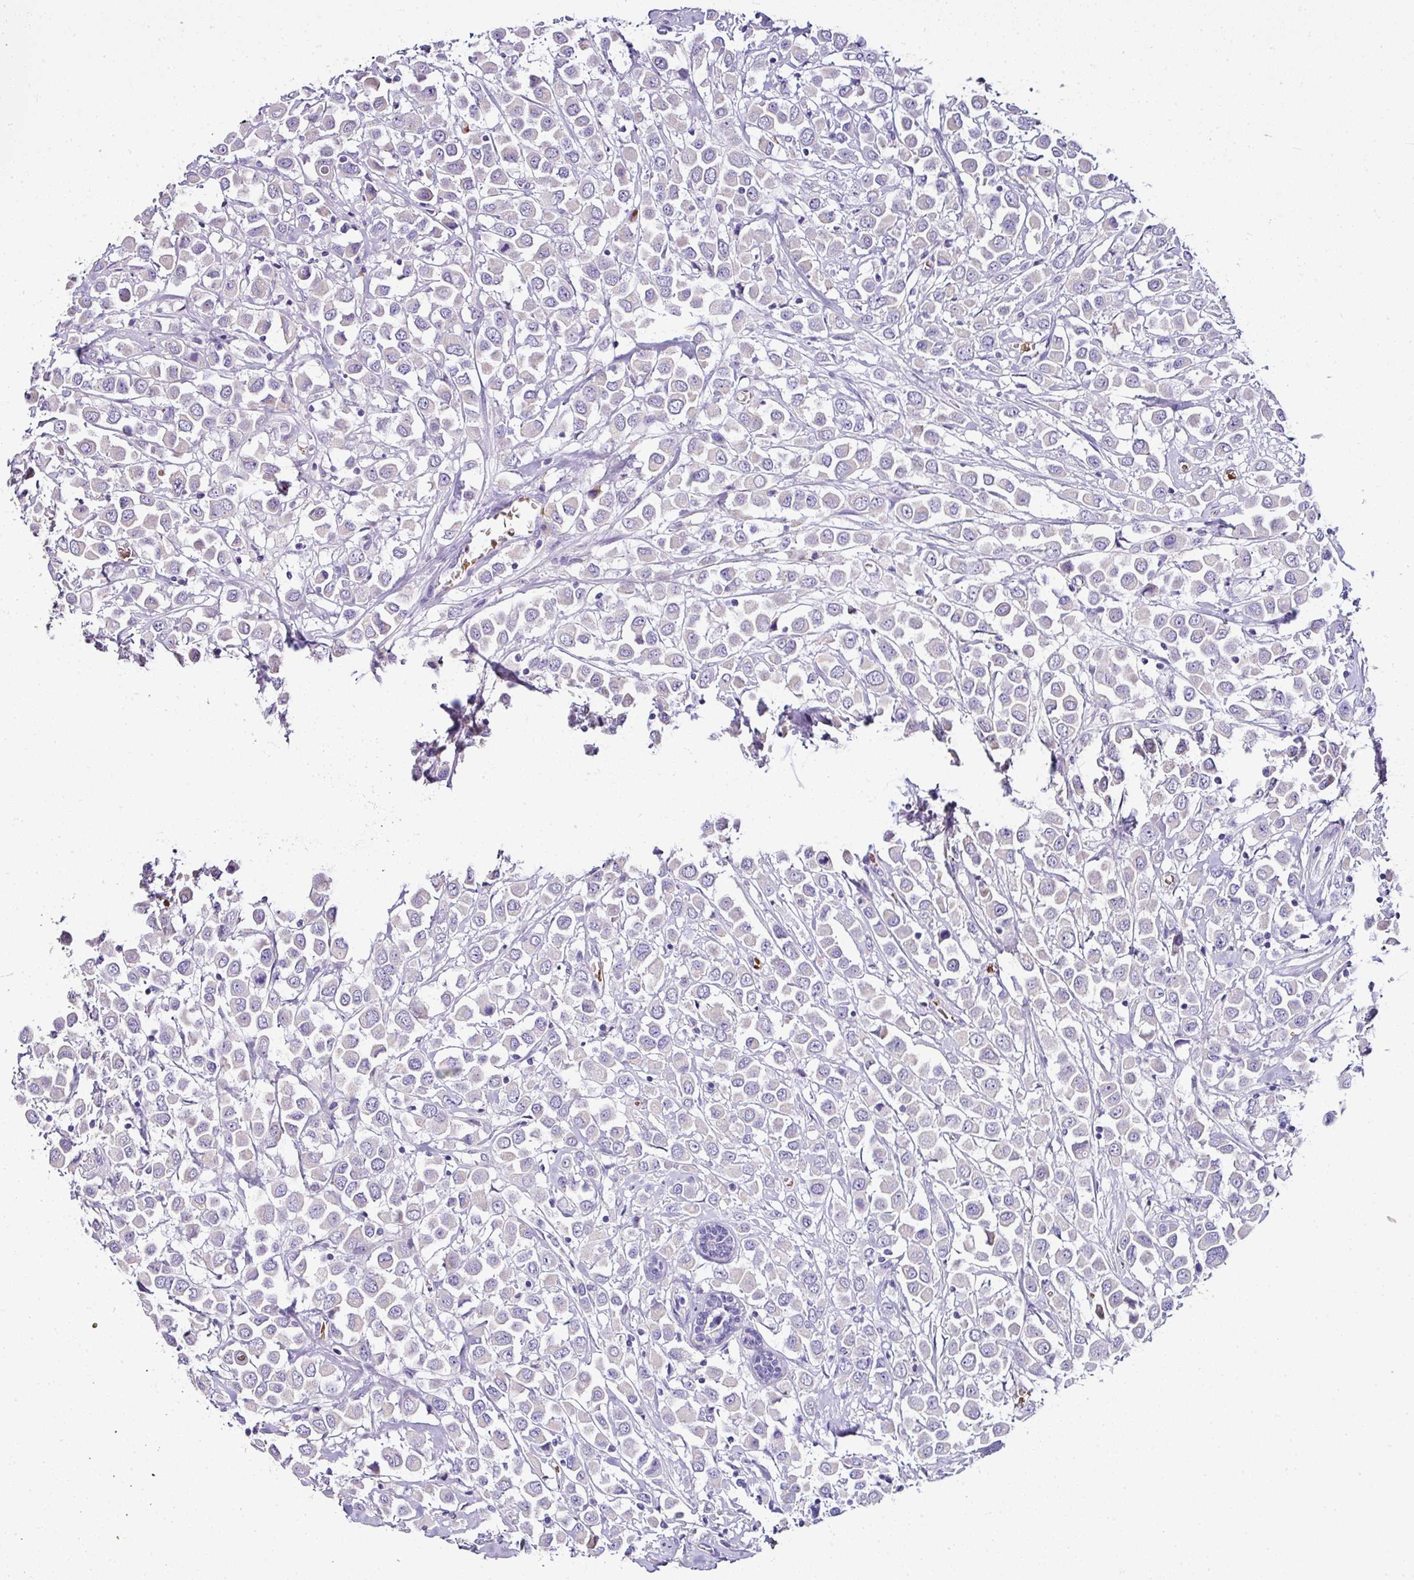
{"staining": {"intensity": "negative", "quantity": "none", "location": "none"}, "tissue": "breast cancer", "cell_type": "Tumor cells", "image_type": "cancer", "snomed": [{"axis": "morphology", "description": "Duct carcinoma"}, {"axis": "topography", "description": "Breast"}], "caption": "IHC histopathology image of infiltrating ductal carcinoma (breast) stained for a protein (brown), which displays no positivity in tumor cells. (DAB (3,3'-diaminobenzidine) IHC, high magnification).", "gene": "NAPSA", "patient": {"sex": "female", "age": 61}}